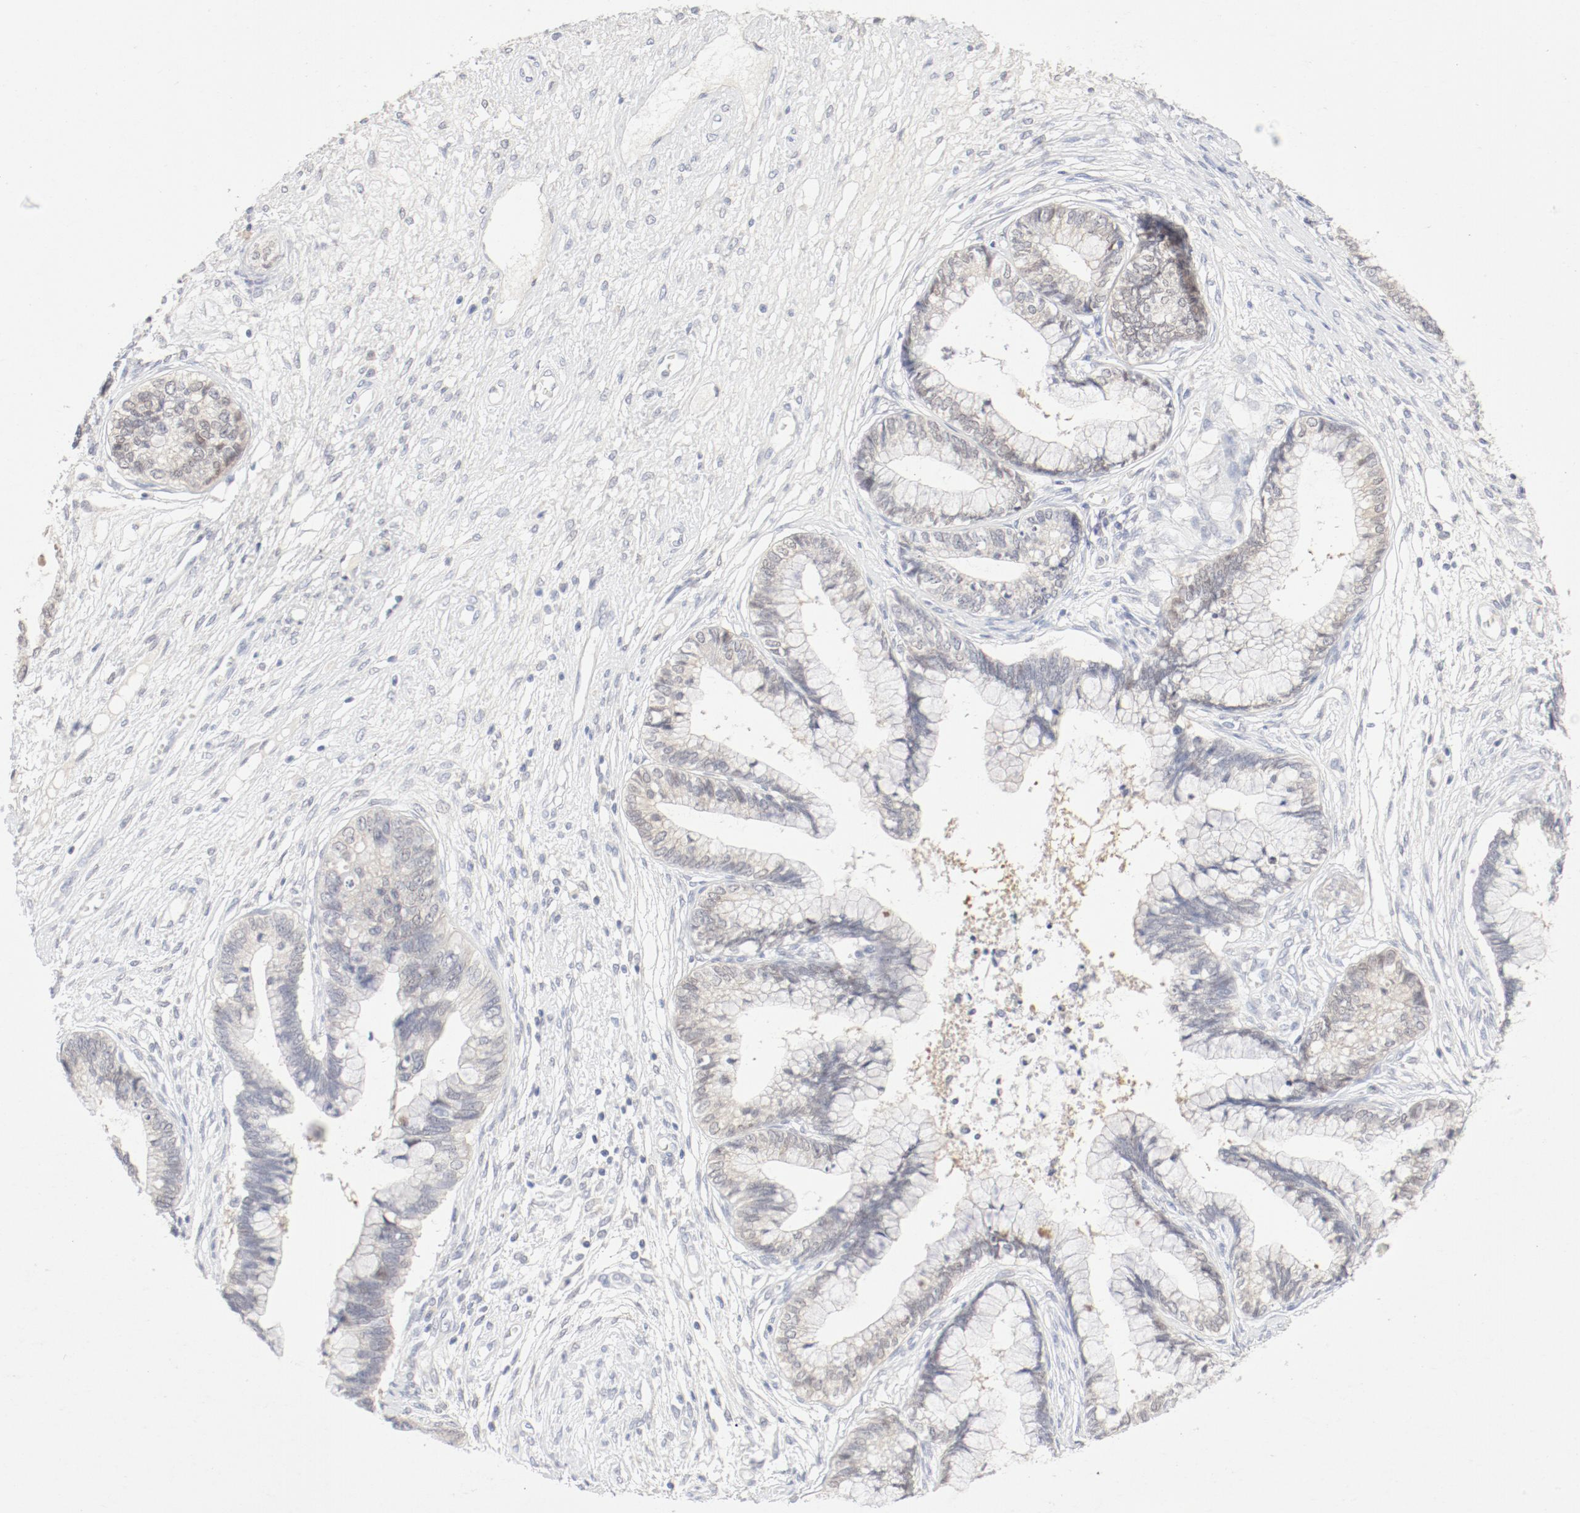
{"staining": {"intensity": "weak", "quantity": "<25%", "location": "cytoplasmic/membranous"}, "tissue": "cervical cancer", "cell_type": "Tumor cells", "image_type": "cancer", "snomed": [{"axis": "morphology", "description": "Adenocarcinoma, NOS"}, {"axis": "topography", "description": "Cervix"}], "caption": "IHC of human cervical cancer displays no expression in tumor cells.", "gene": "PGM1", "patient": {"sex": "female", "age": 44}}